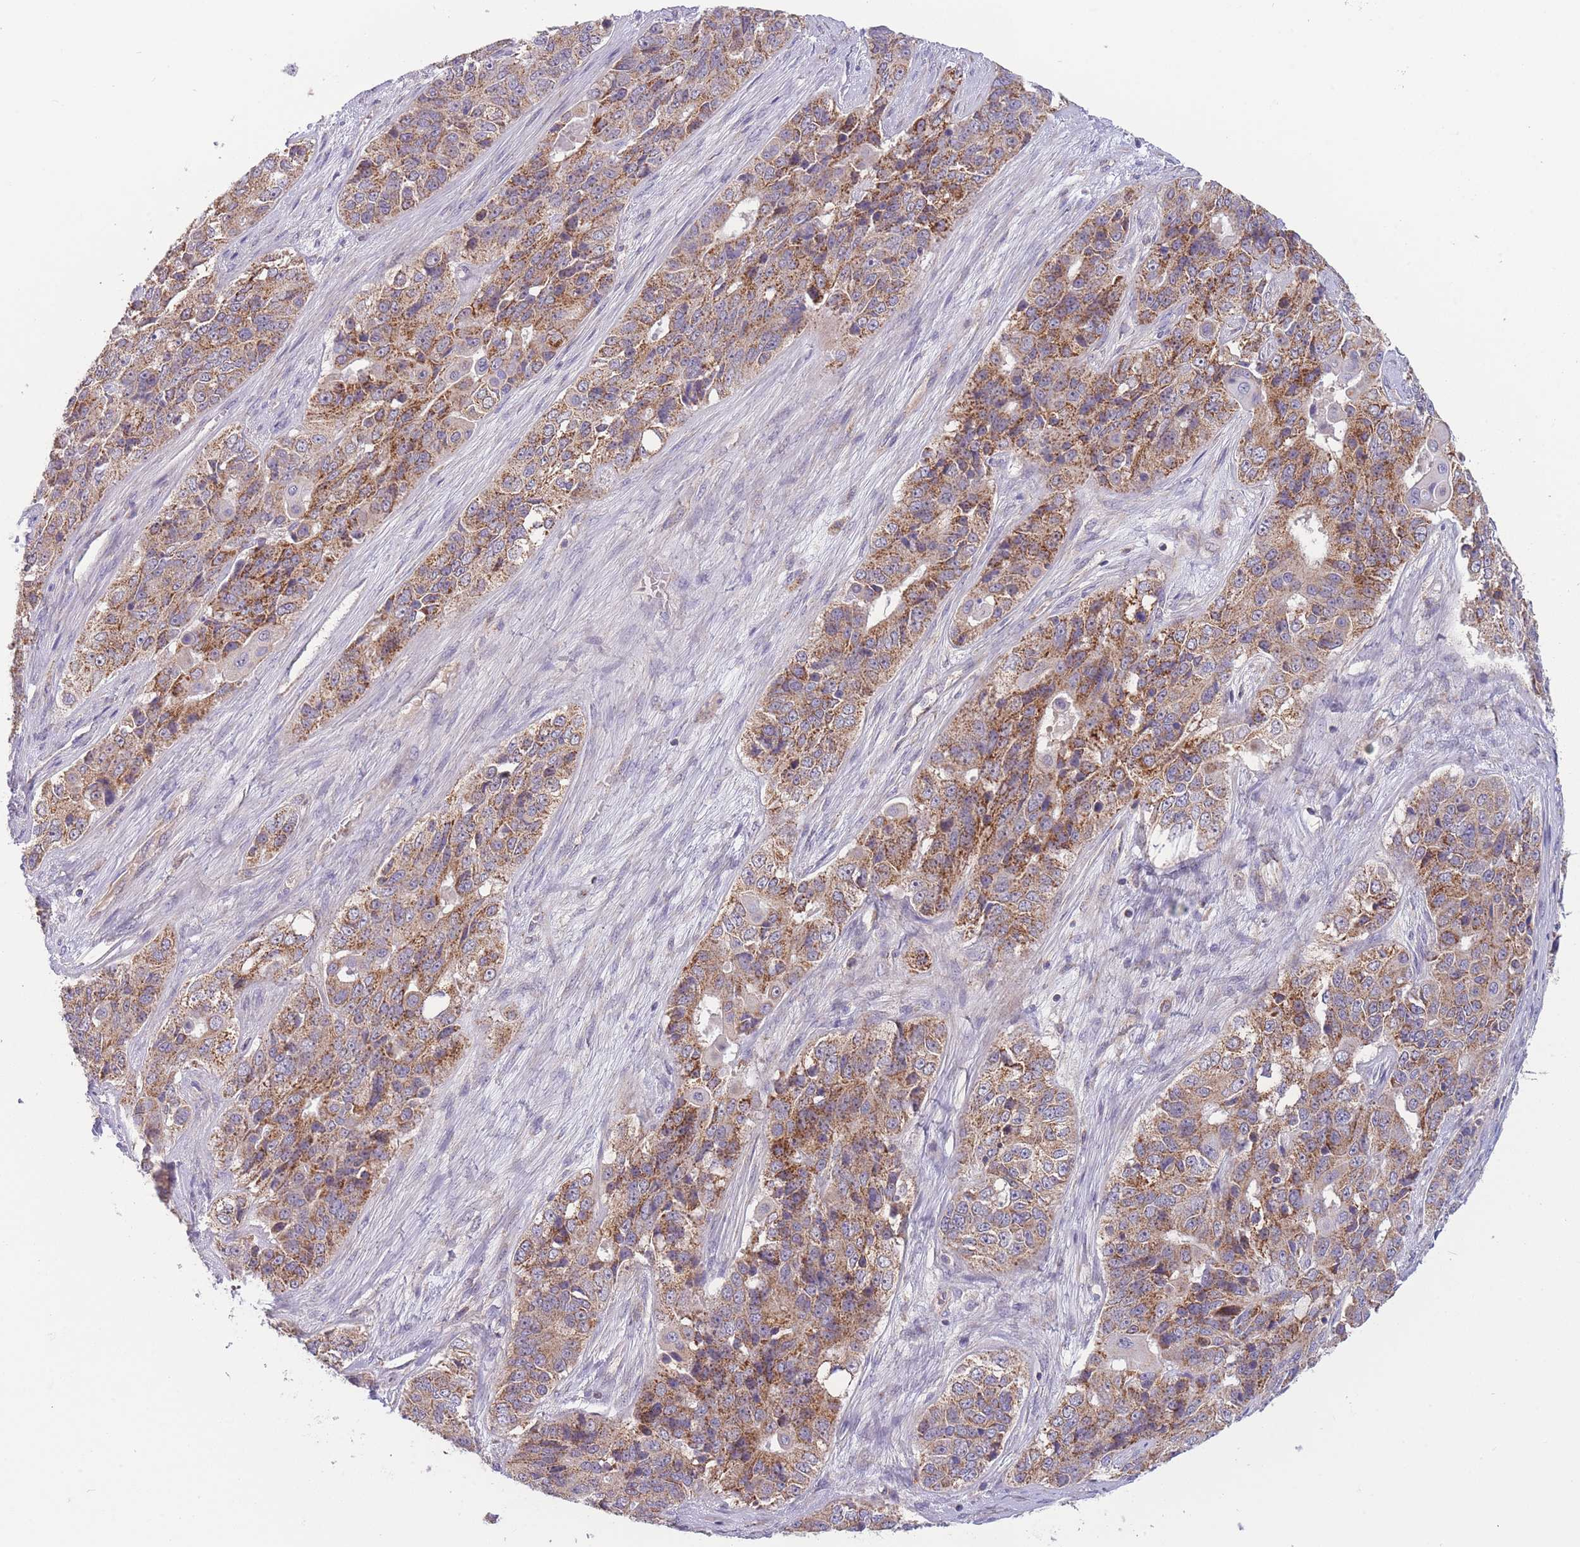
{"staining": {"intensity": "moderate", "quantity": ">75%", "location": "cytoplasmic/membranous"}, "tissue": "ovarian cancer", "cell_type": "Tumor cells", "image_type": "cancer", "snomed": [{"axis": "morphology", "description": "Carcinoma, endometroid"}, {"axis": "topography", "description": "Ovary"}], "caption": "Immunohistochemical staining of endometroid carcinoma (ovarian) demonstrates medium levels of moderate cytoplasmic/membranous protein positivity in approximately >75% of tumor cells. The staining was performed using DAB (3,3'-diaminobenzidine) to visualize the protein expression in brown, while the nuclei were stained in blue with hematoxylin (Magnification: 20x).", "gene": "SLC25A42", "patient": {"sex": "female", "age": 51}}